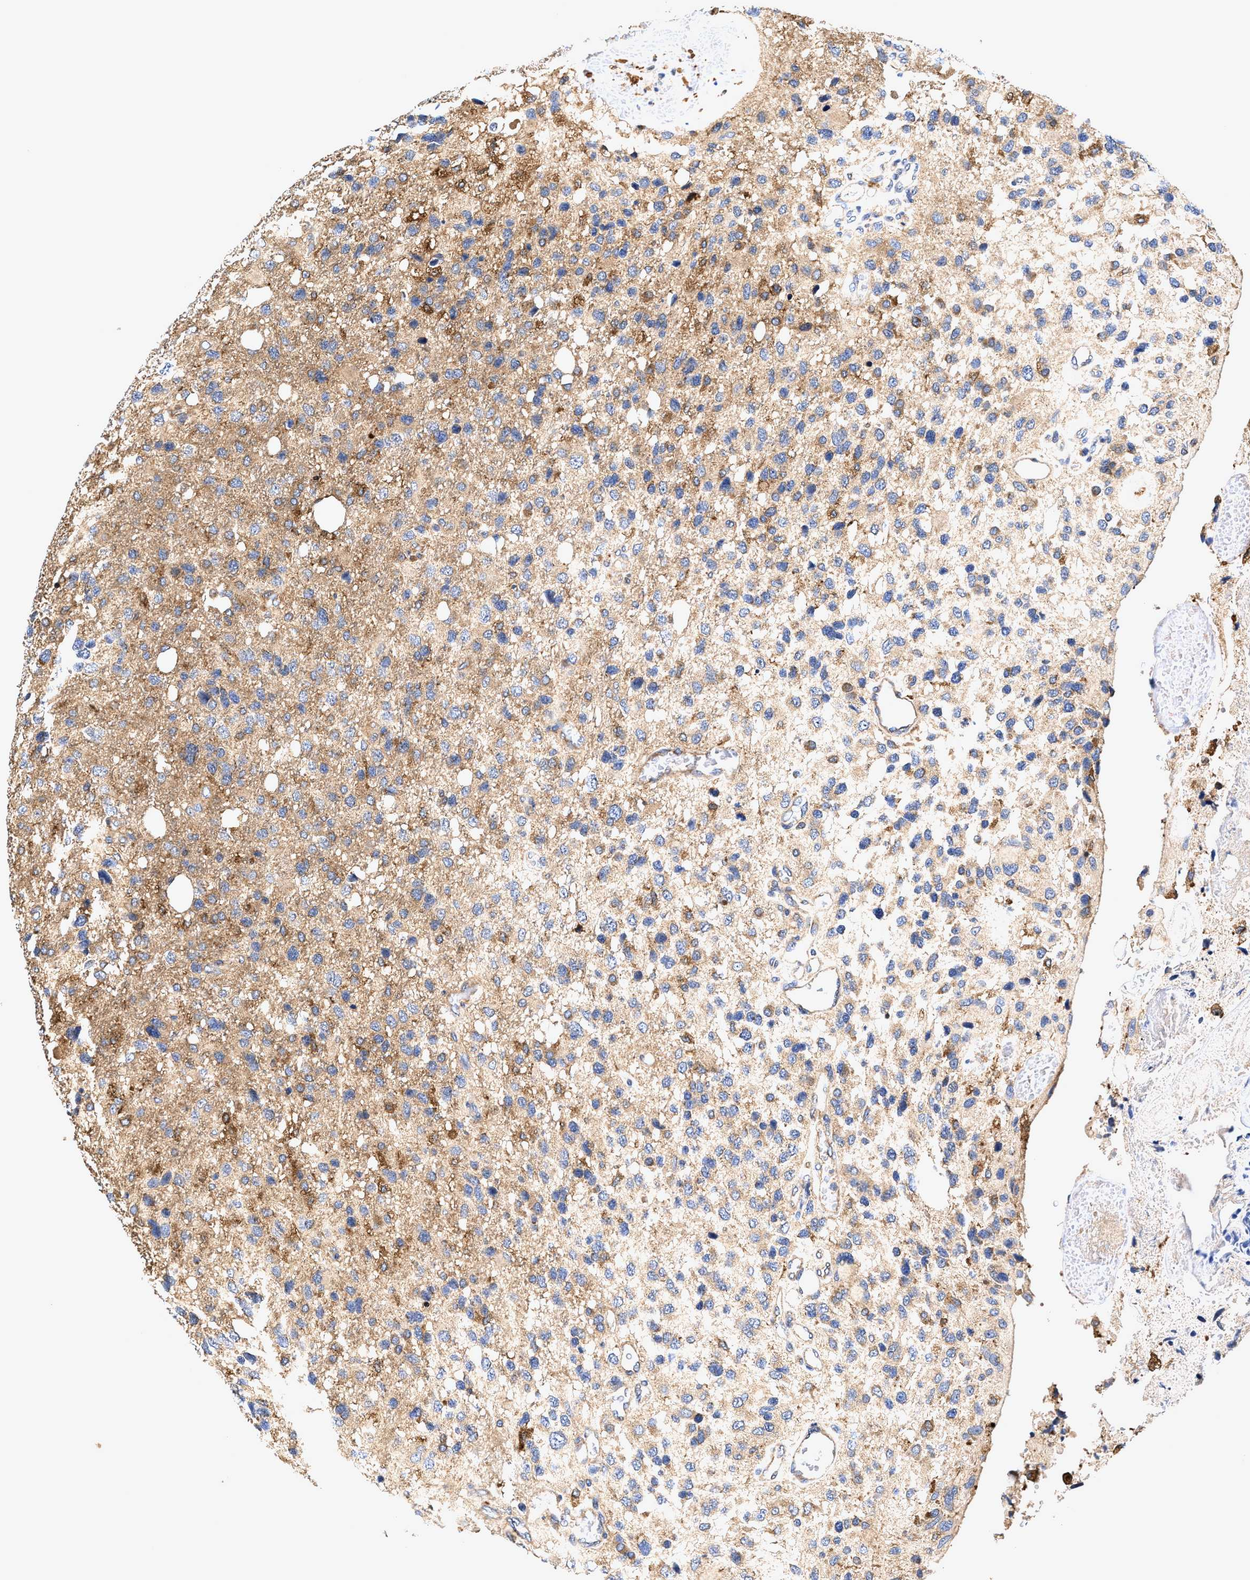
{"staining": {"intensity": "moderate", "quantity": "25%-75%", "location": "cytoplasmic/membranous"}, "tissue": "glioma", "cell_type": "Tumor cells", "image_type": "cancer", "snomed": [{"axis": "morphology", "description": "Glioma, malignant, High grade"}, {"axis": "topography", "description": "Brain"}], "caption": "Glioma tissue exhibits moderate cytoplasmic/membranous expression in approximately 25%-75% of tumor cells, visualized by immunohistochemistry.", "gene": "EFNA4", "patient": {"sex": "female", "age": 58}}